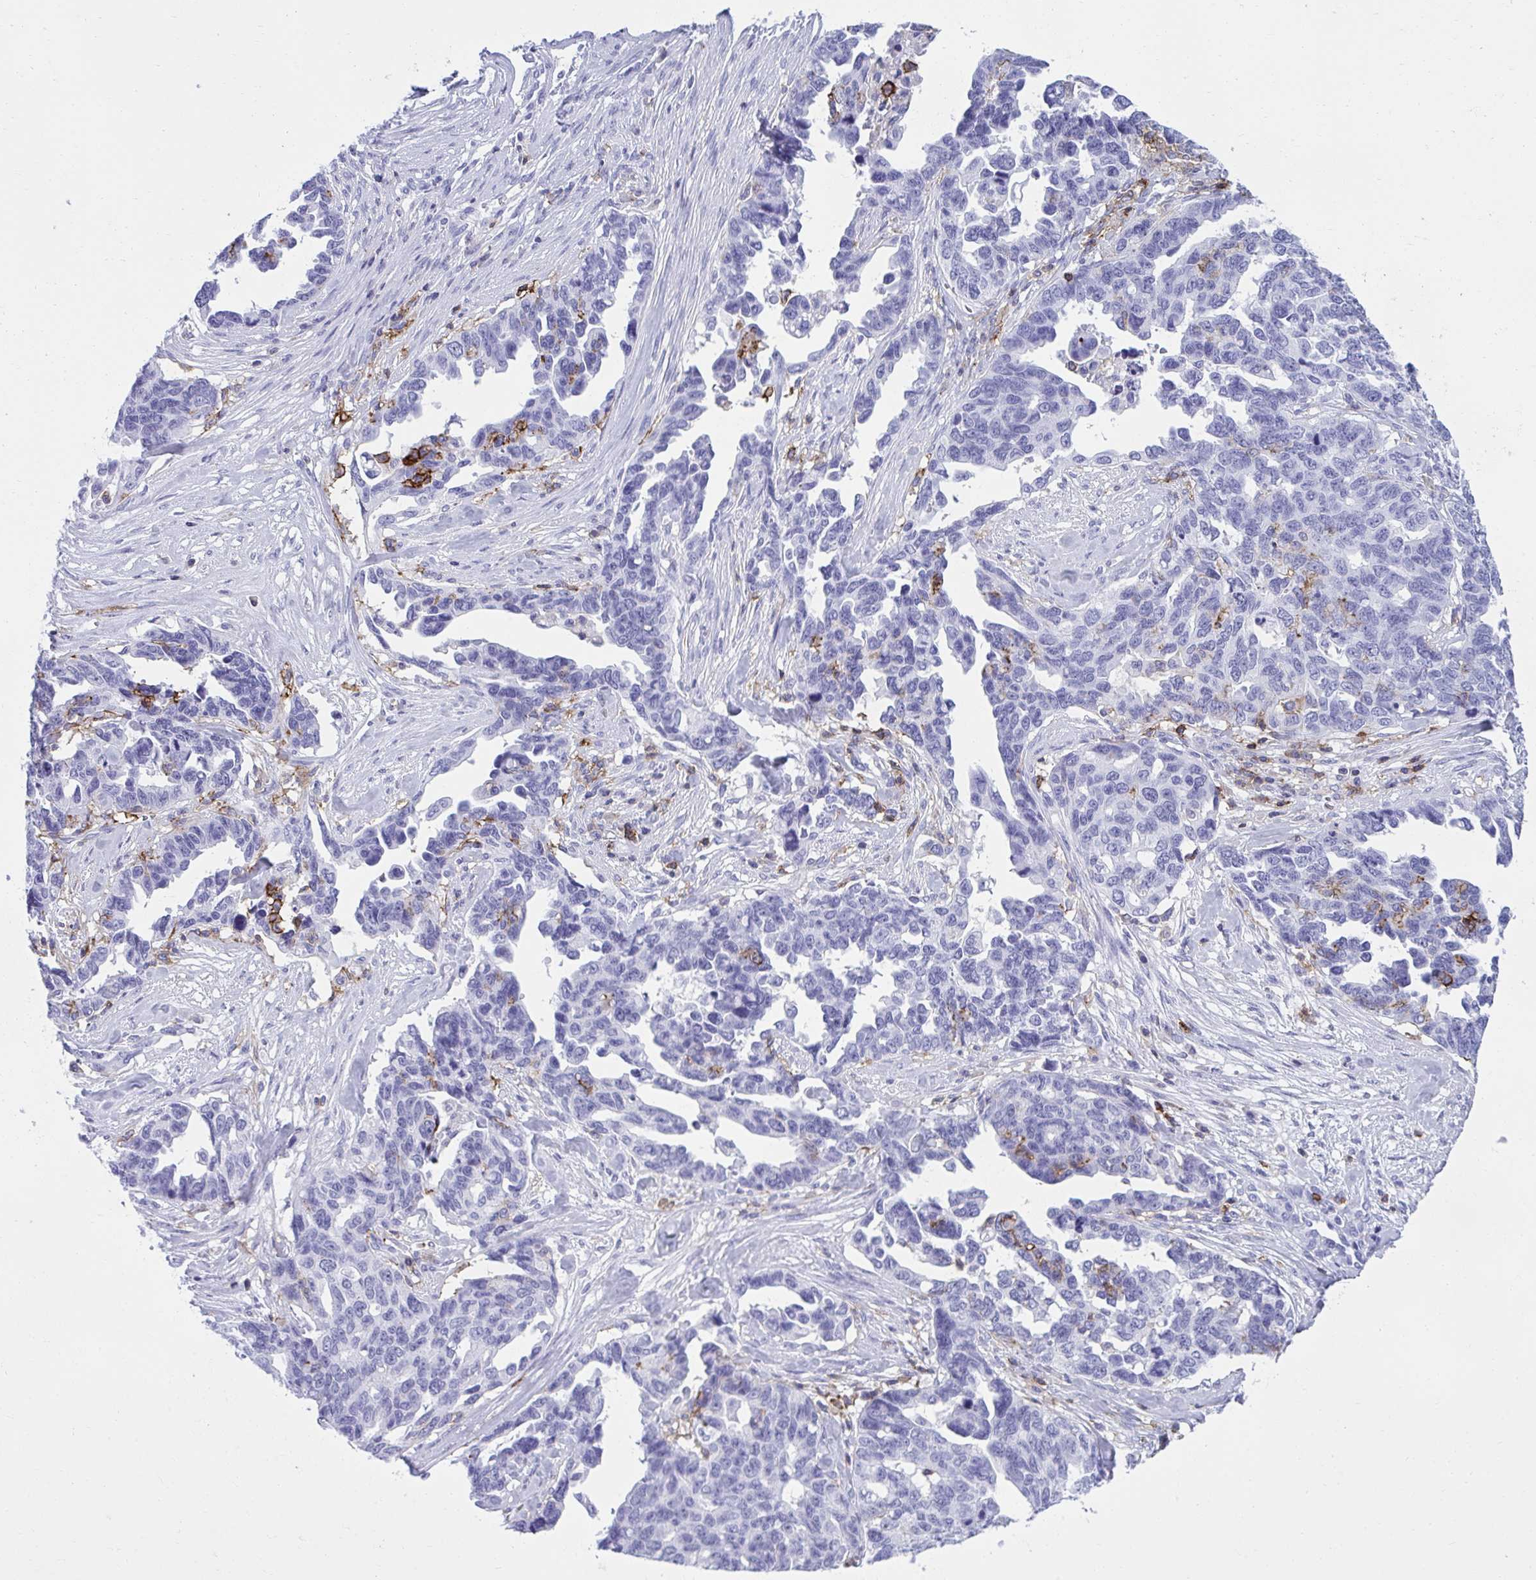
{"staining": {"intensity": "negative", "quantity": "none", "location": "none"}, "tissue": "ovarian cancer", "cell_type": "Tumor cells", "image_type": "cancer", "snomed": [{"axis": "morphology", "description": "Cystadenocarcinoma, serous, NOS"}, {"axis": "topography", "description": "Ovary"}], "caption": "Serous cystadenocarcinoma (ovarian) stained for a protein using IHC demonstrates no expression tumor cells.", "gene": "SPN", "patient": {"sex": "female", "age": 69}}